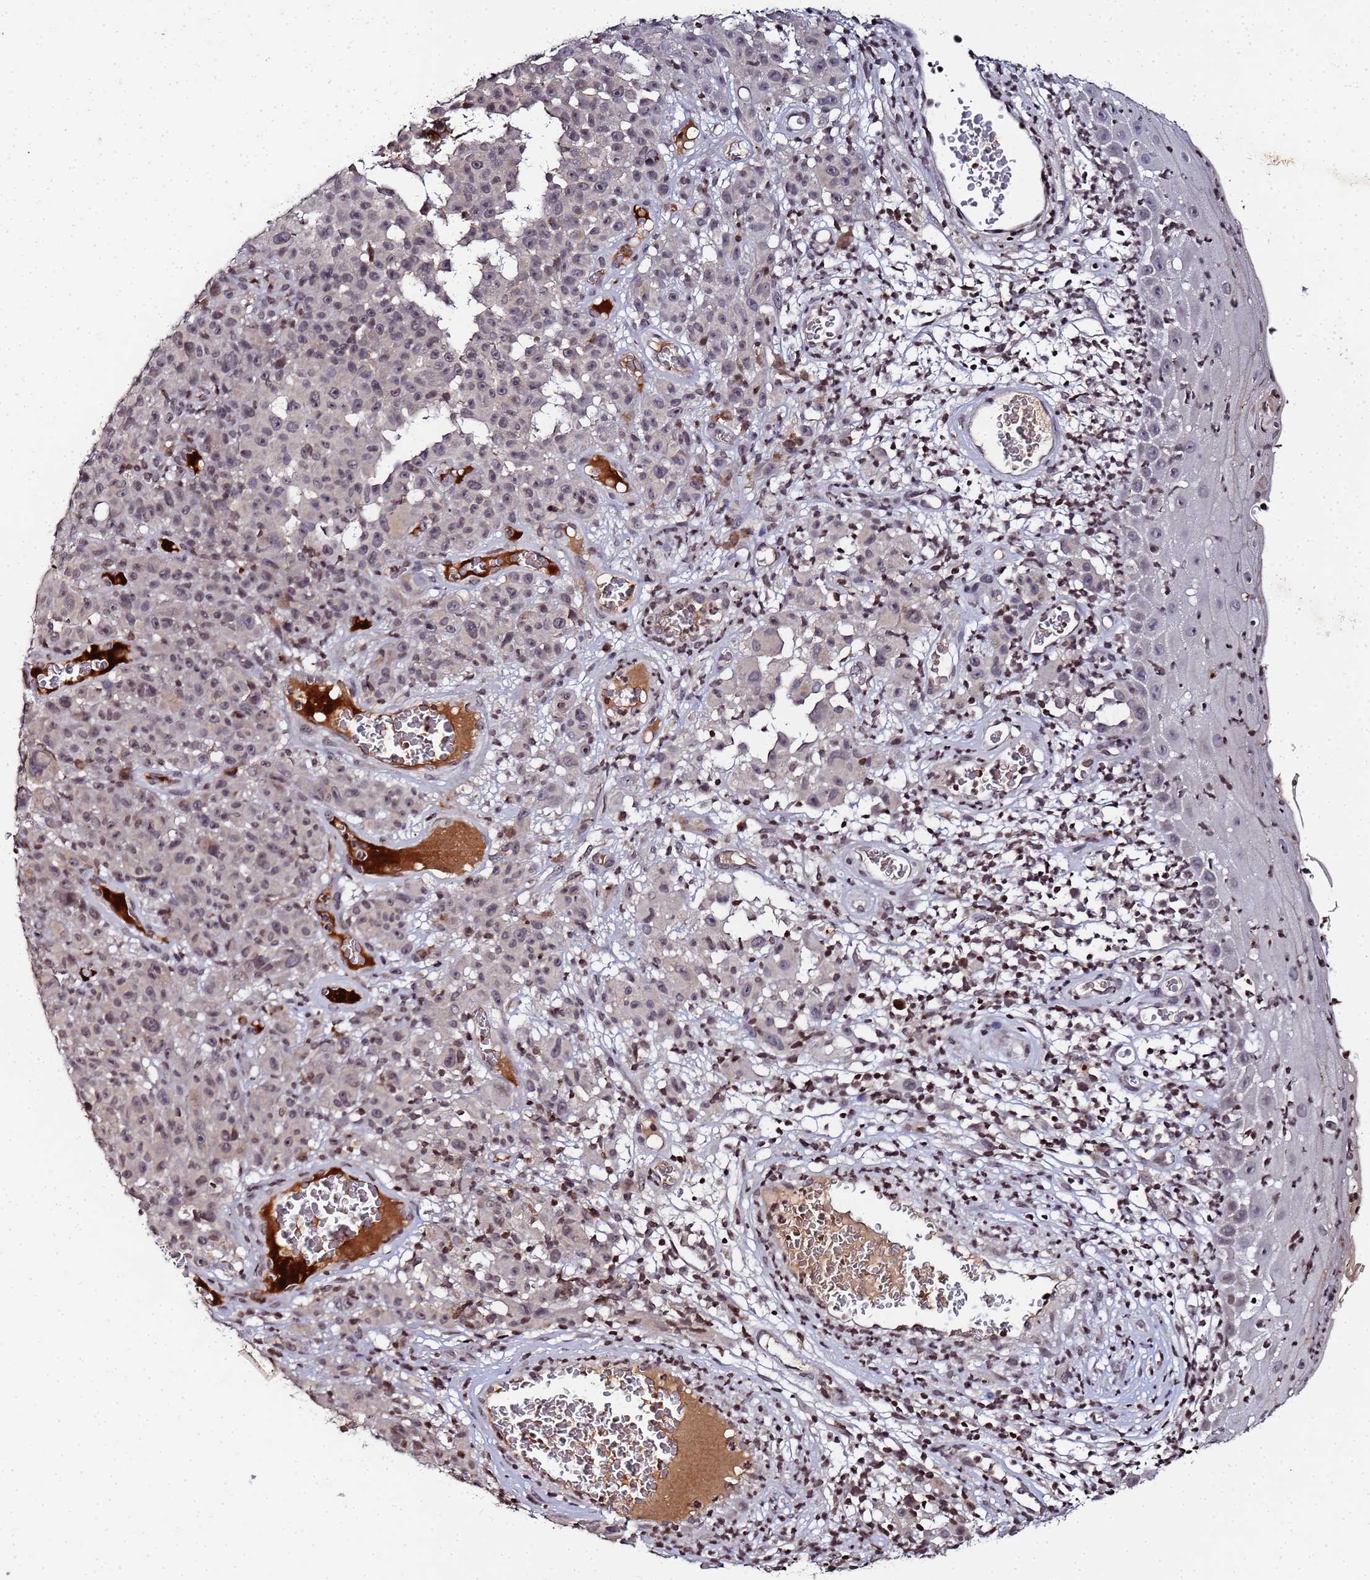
{"staining": {"intensity": "weak", "quantity": "<25%", "location": "nuclear"}, "tissue": "melanoma", "cell_type": "Tumor cells", "image_type": "cancer", "snomed": [{"axis": "morphology", "description": "Malignant melanoma, NOS"}, {"axis": "topography", "description": "Skin"}], "caption": "The image demonstrates no significant positivity in tumor cells of melanoma.", "gene": "FZD4", "patient": {"sex": "female", "age": 82}}